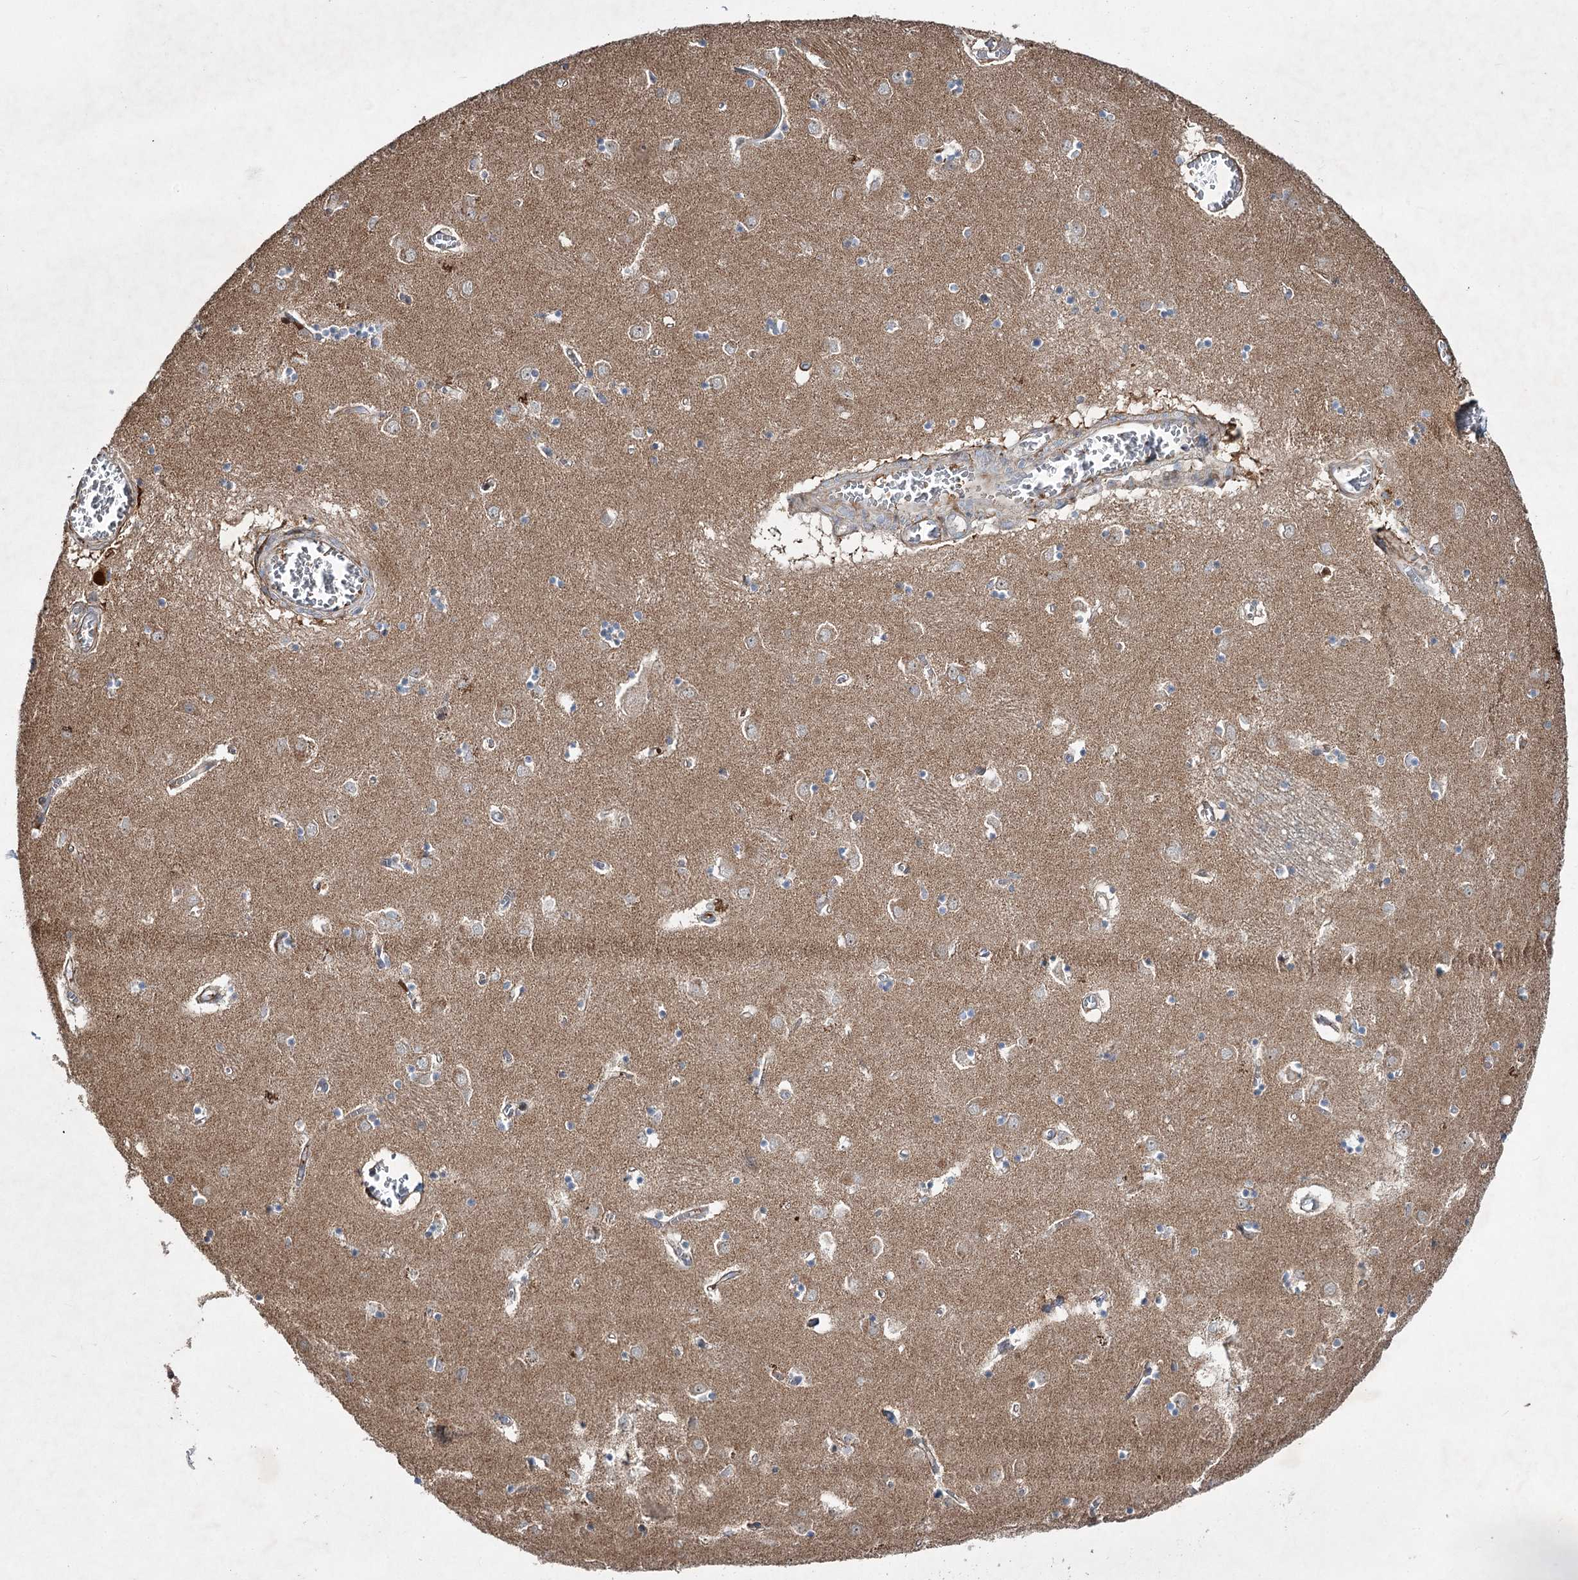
{"staining": {"intensity": "negative", "quantity": "none", "location": "none"}, "tissue": "caudate", "cell_type": "Glial cells", "image_type": "normal", "snomed": [{"axis": "morphology", "description": "Normal tissue, NOS"}, {"axis": "topography", "description": "Lateral ventricle wall"}], "caption": "DAB immunohistochemical staining of benign human caudate exhibits no significant positivity in glial cells.", "gene": "SERINC5", "patient": {"sex": "male", "age": 70}}